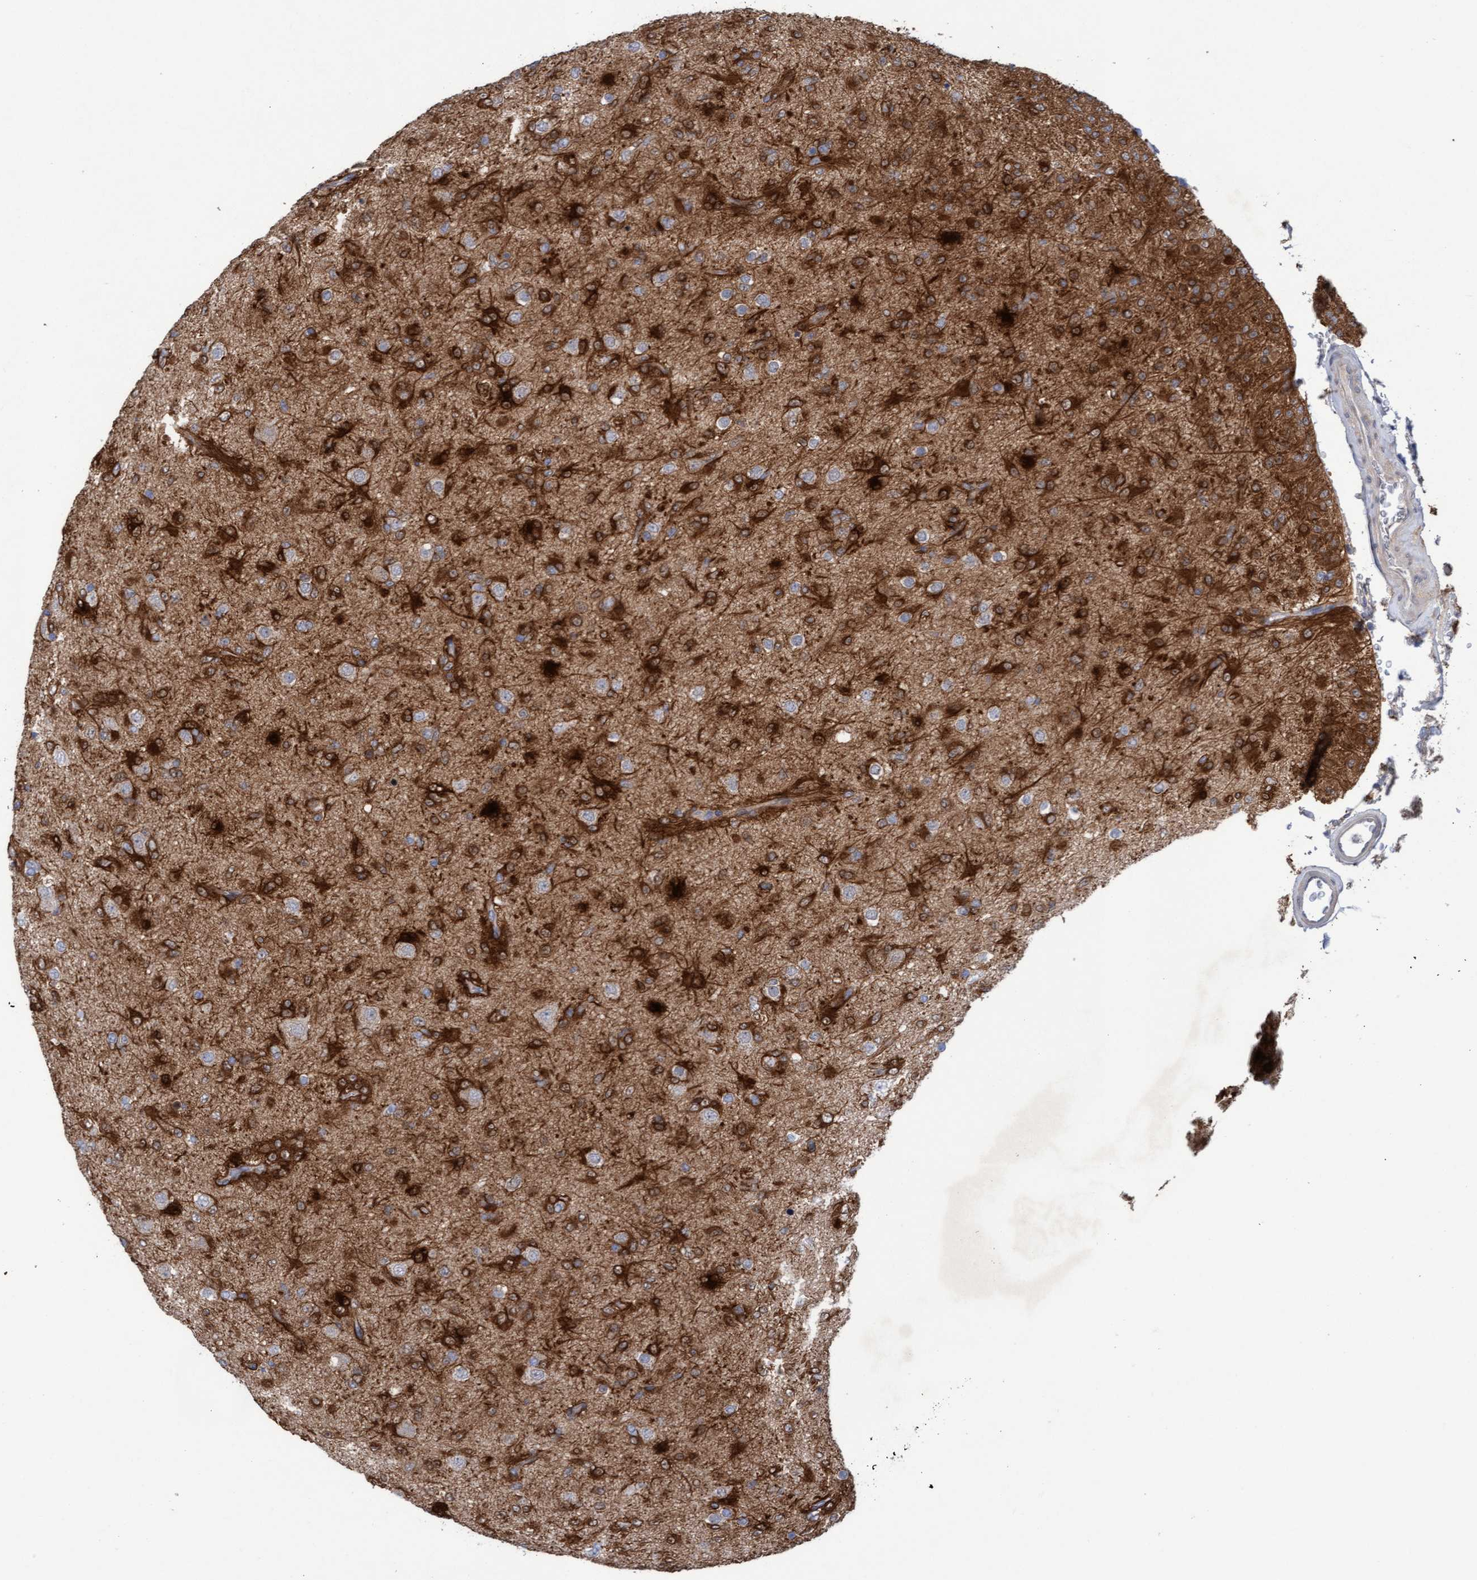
{"staining": {"intensity": "strong", "quantity": "<25%", "location": "cytoplasmic/membranous"}, "tissue": "glioma", "cell_type": "Tumor cells", "image_type": "cancer", "snomed": [{"axis": "morphology", "description": "Glioma, malignant, Low grade"}, {"axis": "topography", "description": "Brain"}], "caption": "A medium amount of strong cytoplasmic/membranous positivity is identified in approximately <25% of tumor cells in low-grade glioma (malignant) tissue.", "gene": "PLCD1", "patient": {"sex": "male", "age": 65}}